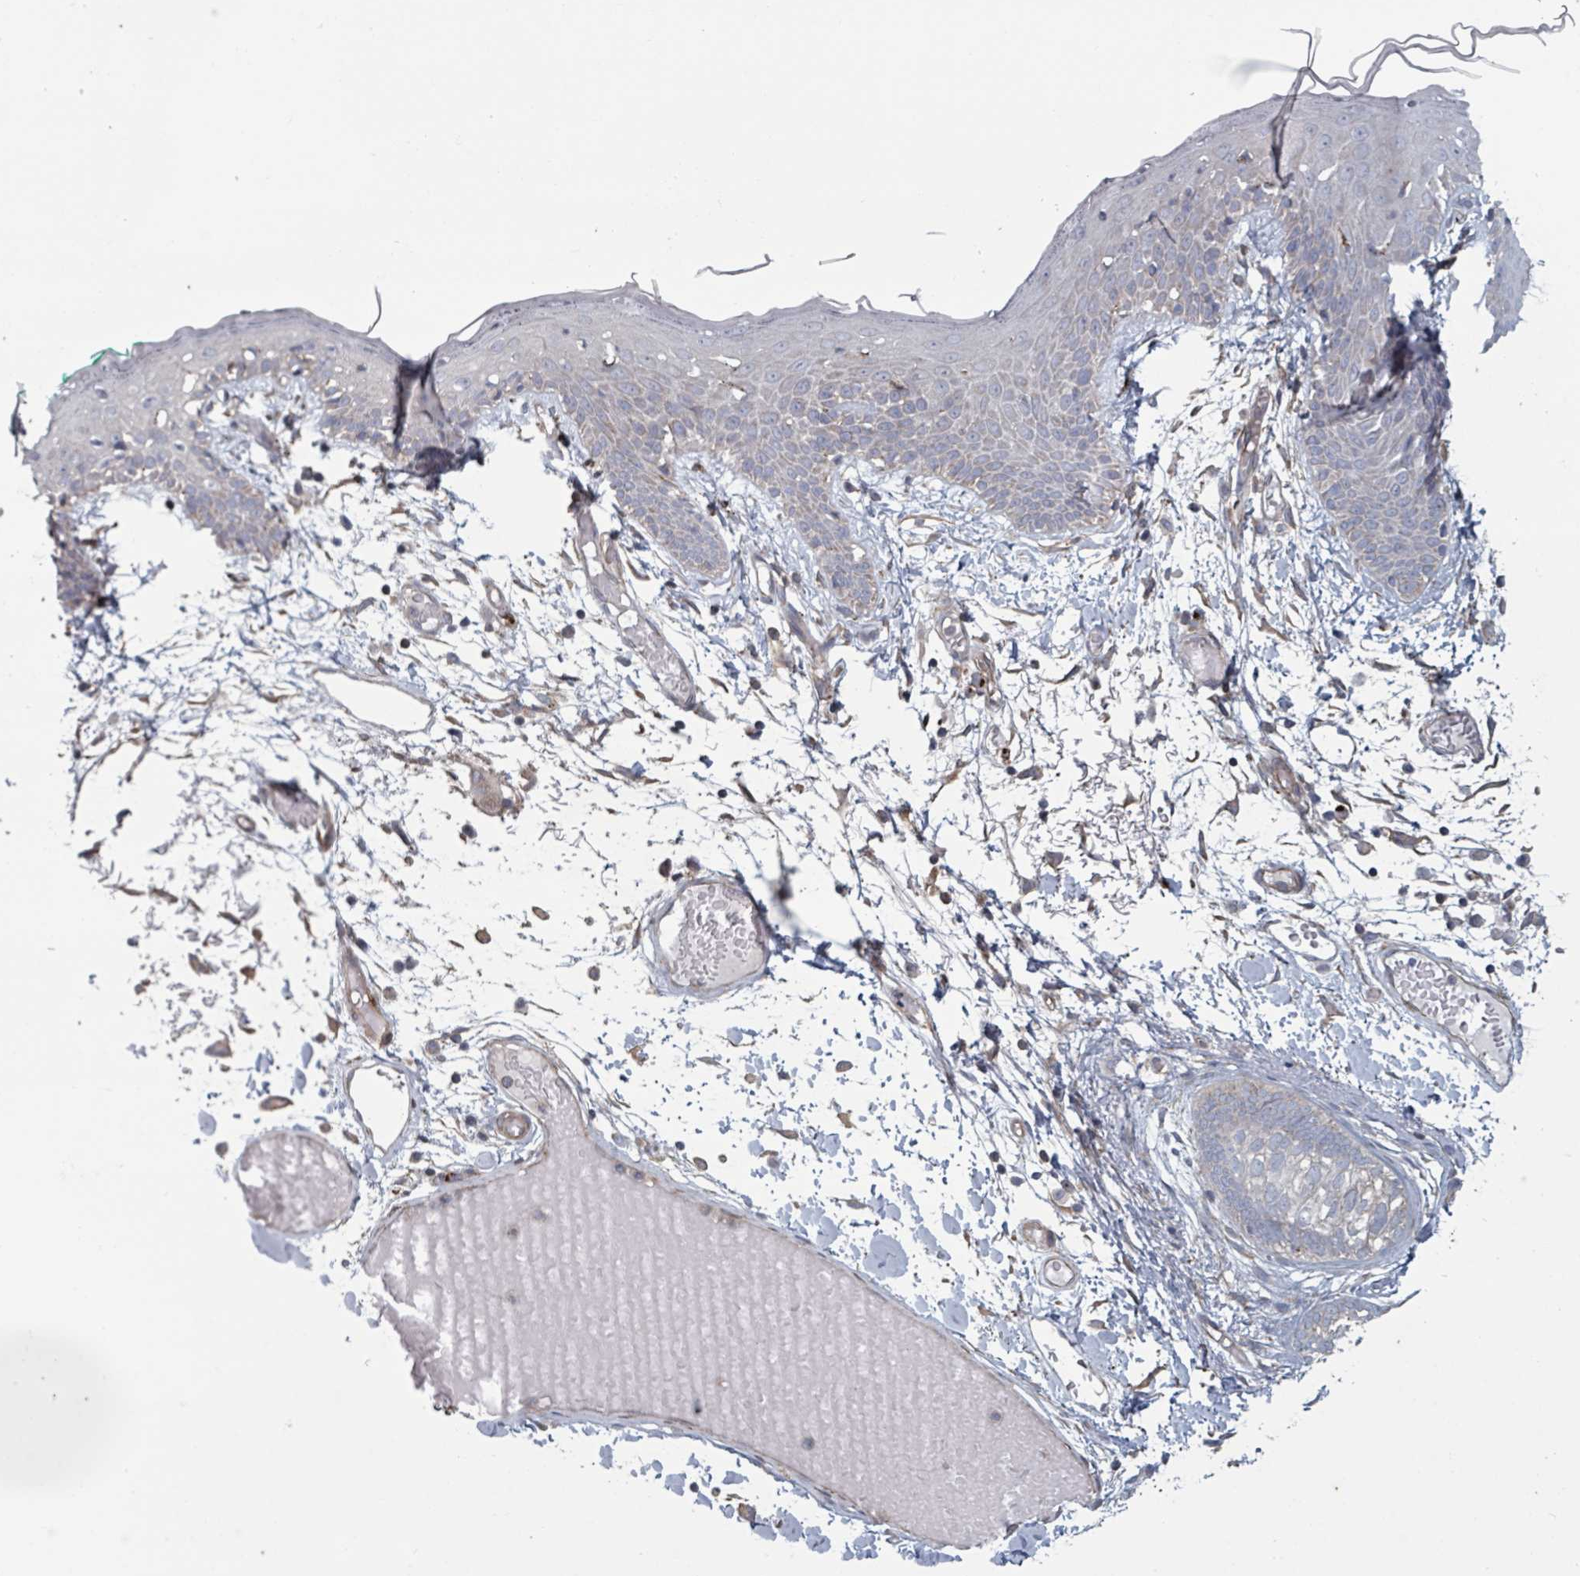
{"staining": {"intensity": "negative", "quantity": "none", "location": "none"}, "tissue": "skin", "cell_type": "Fibroblasts", "image_type": "normal", "snomed": [{"axis": "morphology", "description": "Normal tissue, NOS"}, {"axis": "topography", "description": "Skin"}], "caption": "Fibroblasts show no significant staining in unremarkable skin. (DAB (3,3'-diaminobenzidine) IHC visualized using brightfield microscopy, high magnification).", "gene": "ADCK1", "patient": {"sex": "male", "age": 79}}